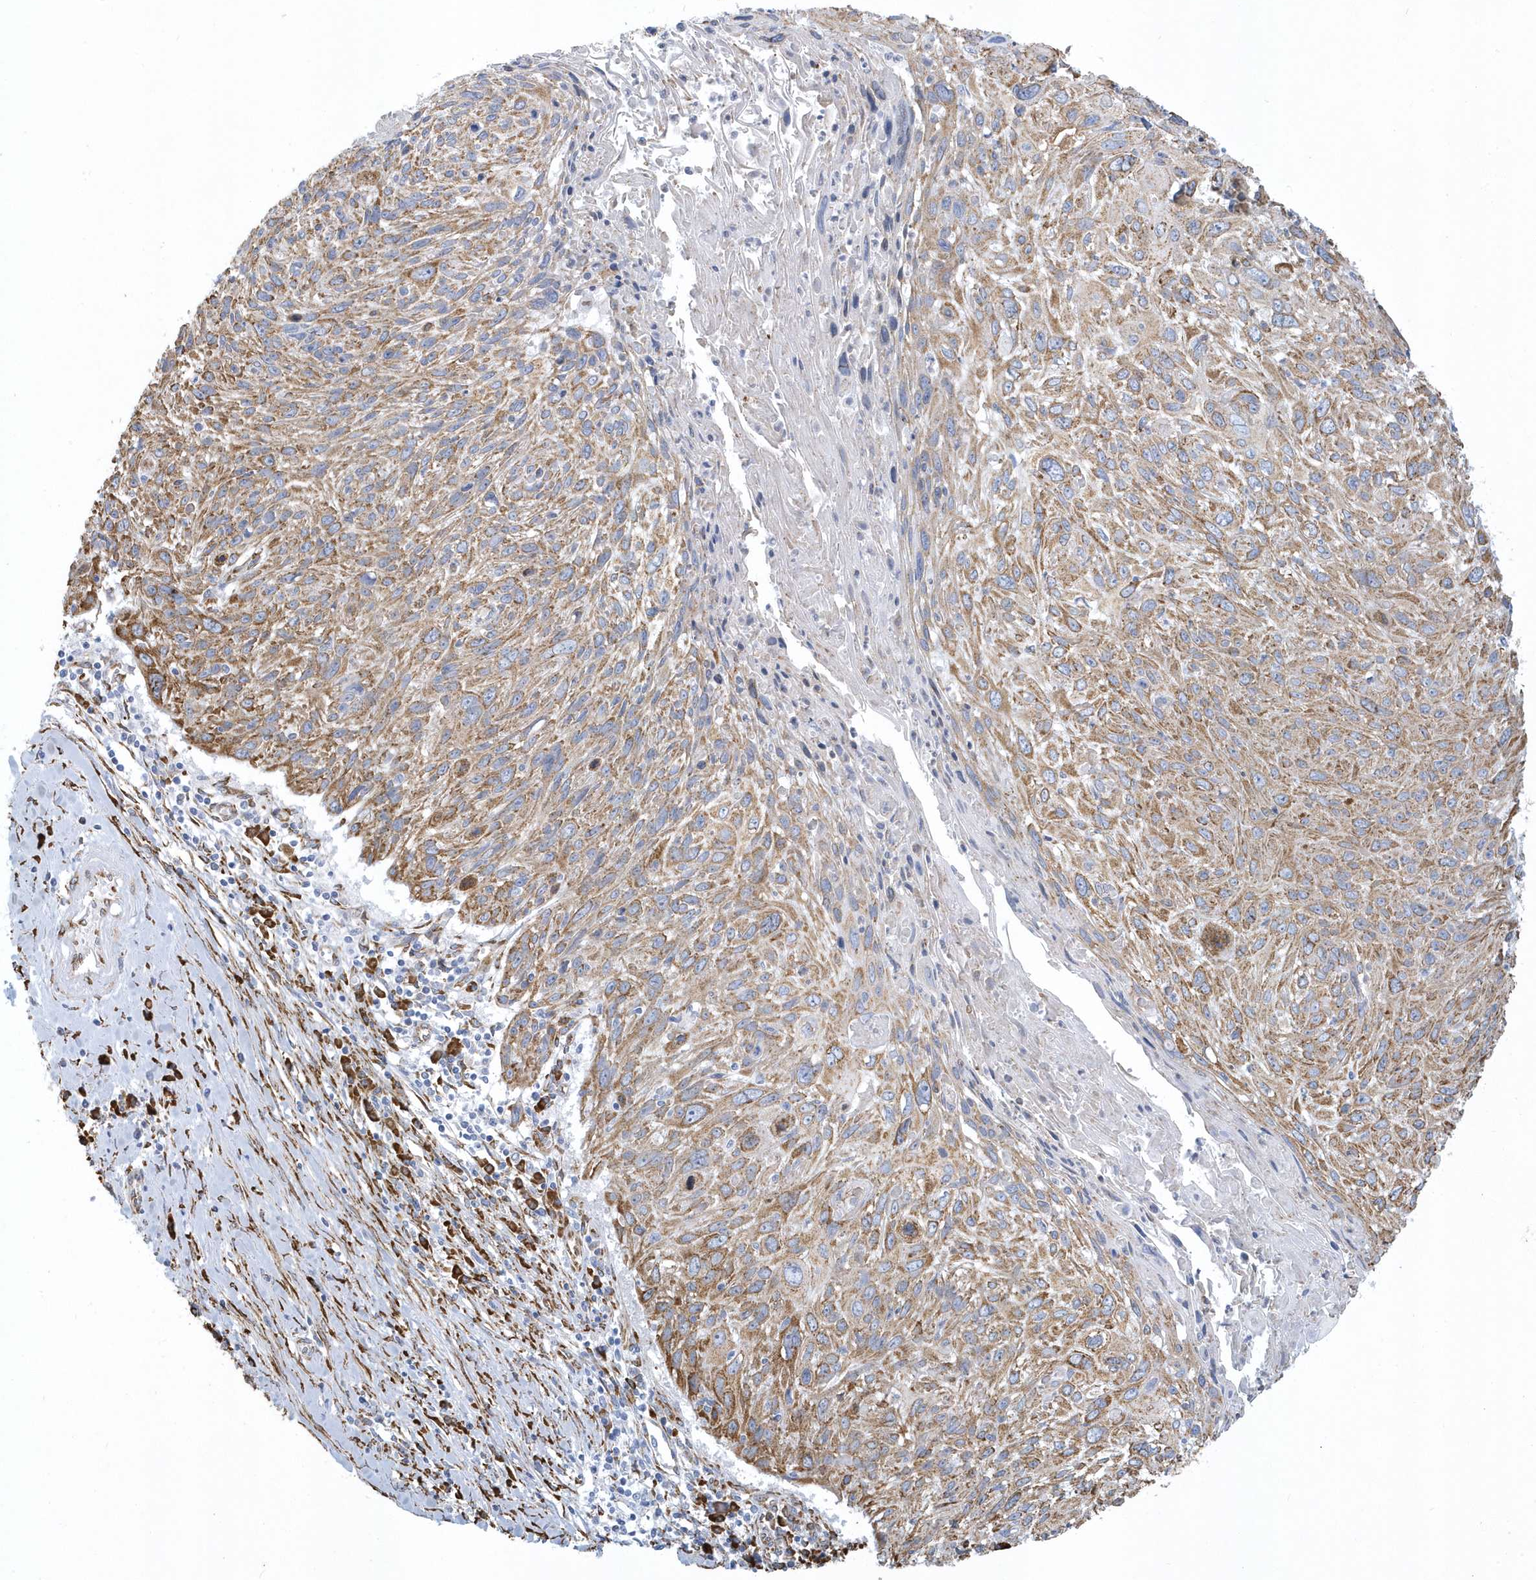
{"staining": {"intensity": "moderate", "quantity": ">75%", "location": "cytoplasmic/membranous"}, "tissue": "cervical cancer", "cell_type": "Tumor cells", "image_type": "cancer", "snomed": [{"axis": "morphology", "description": "Squamous cell carcinoma, NOS"}, {"axis": "topography", "description": "Cervix"}], "caption": "This is a micrograph of immunohistochemistry staining of cervical cancer (squamous cell carcinoma), which shows moderate staining in the cytoplasmic/membranous of tumor cells.", "gene": "DCAF1", "patient": {"sex": "female", "age": 51}}